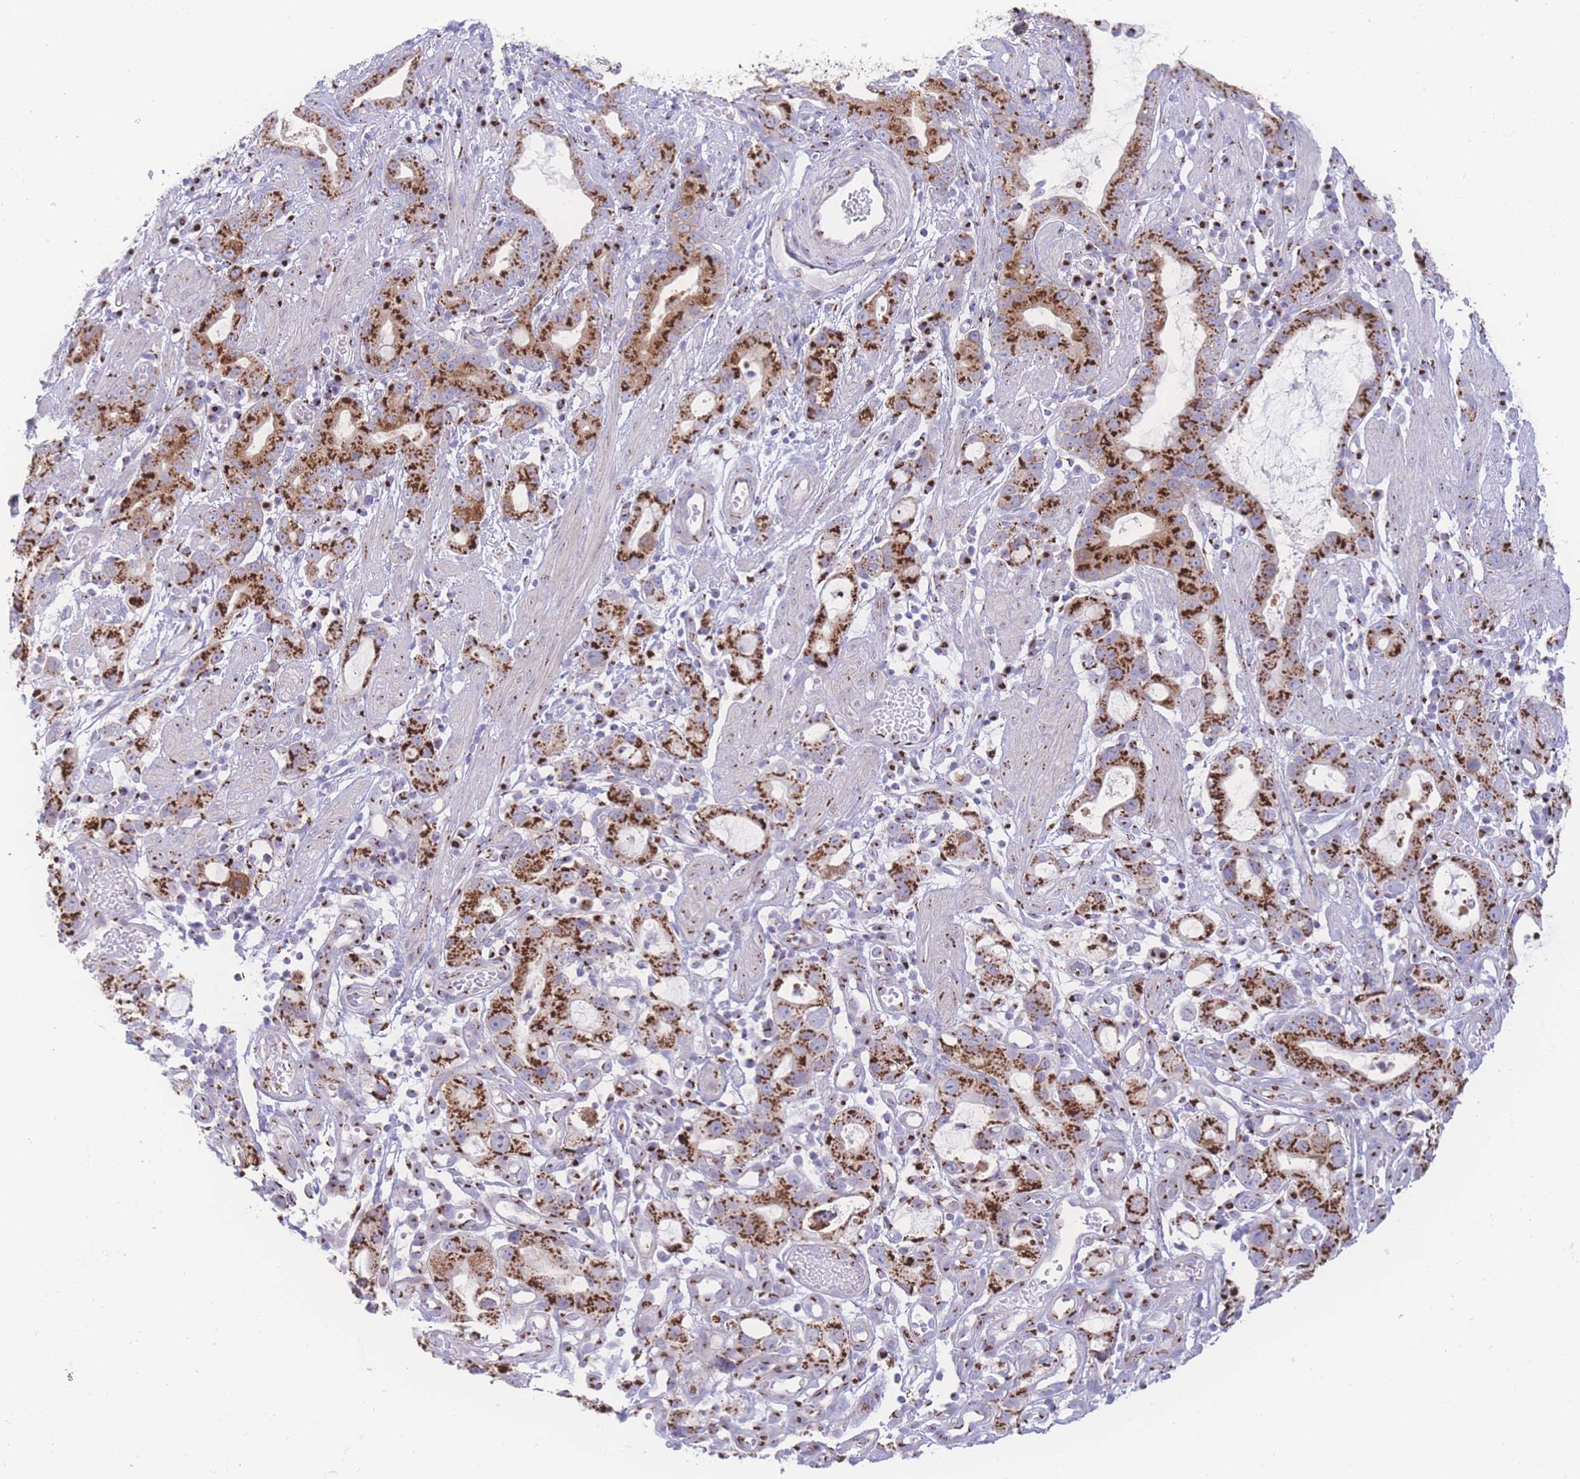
{"staining": {"intensity": "strong", "quantity": ">75%", "location": "cytoplasmic/membranous"}, "tissue": "stomach cancer", "cell_type": "Tumor cells", "image_type": "cancer", "snomed": [{"axis": "morphology", "description": "Adenocarcinoma, NOS"}, {"axis": "topography", "description": "Stomach"}], "caption": "High-power microscopy captured an IHC histopathology image of stomach adenocarcinoma, revealing strong cytoplasmic/membranous positivity in approximately >75% of tumor cells.", "gene": "GOLM2", "patient": {"sex": "male", "age": 55}}